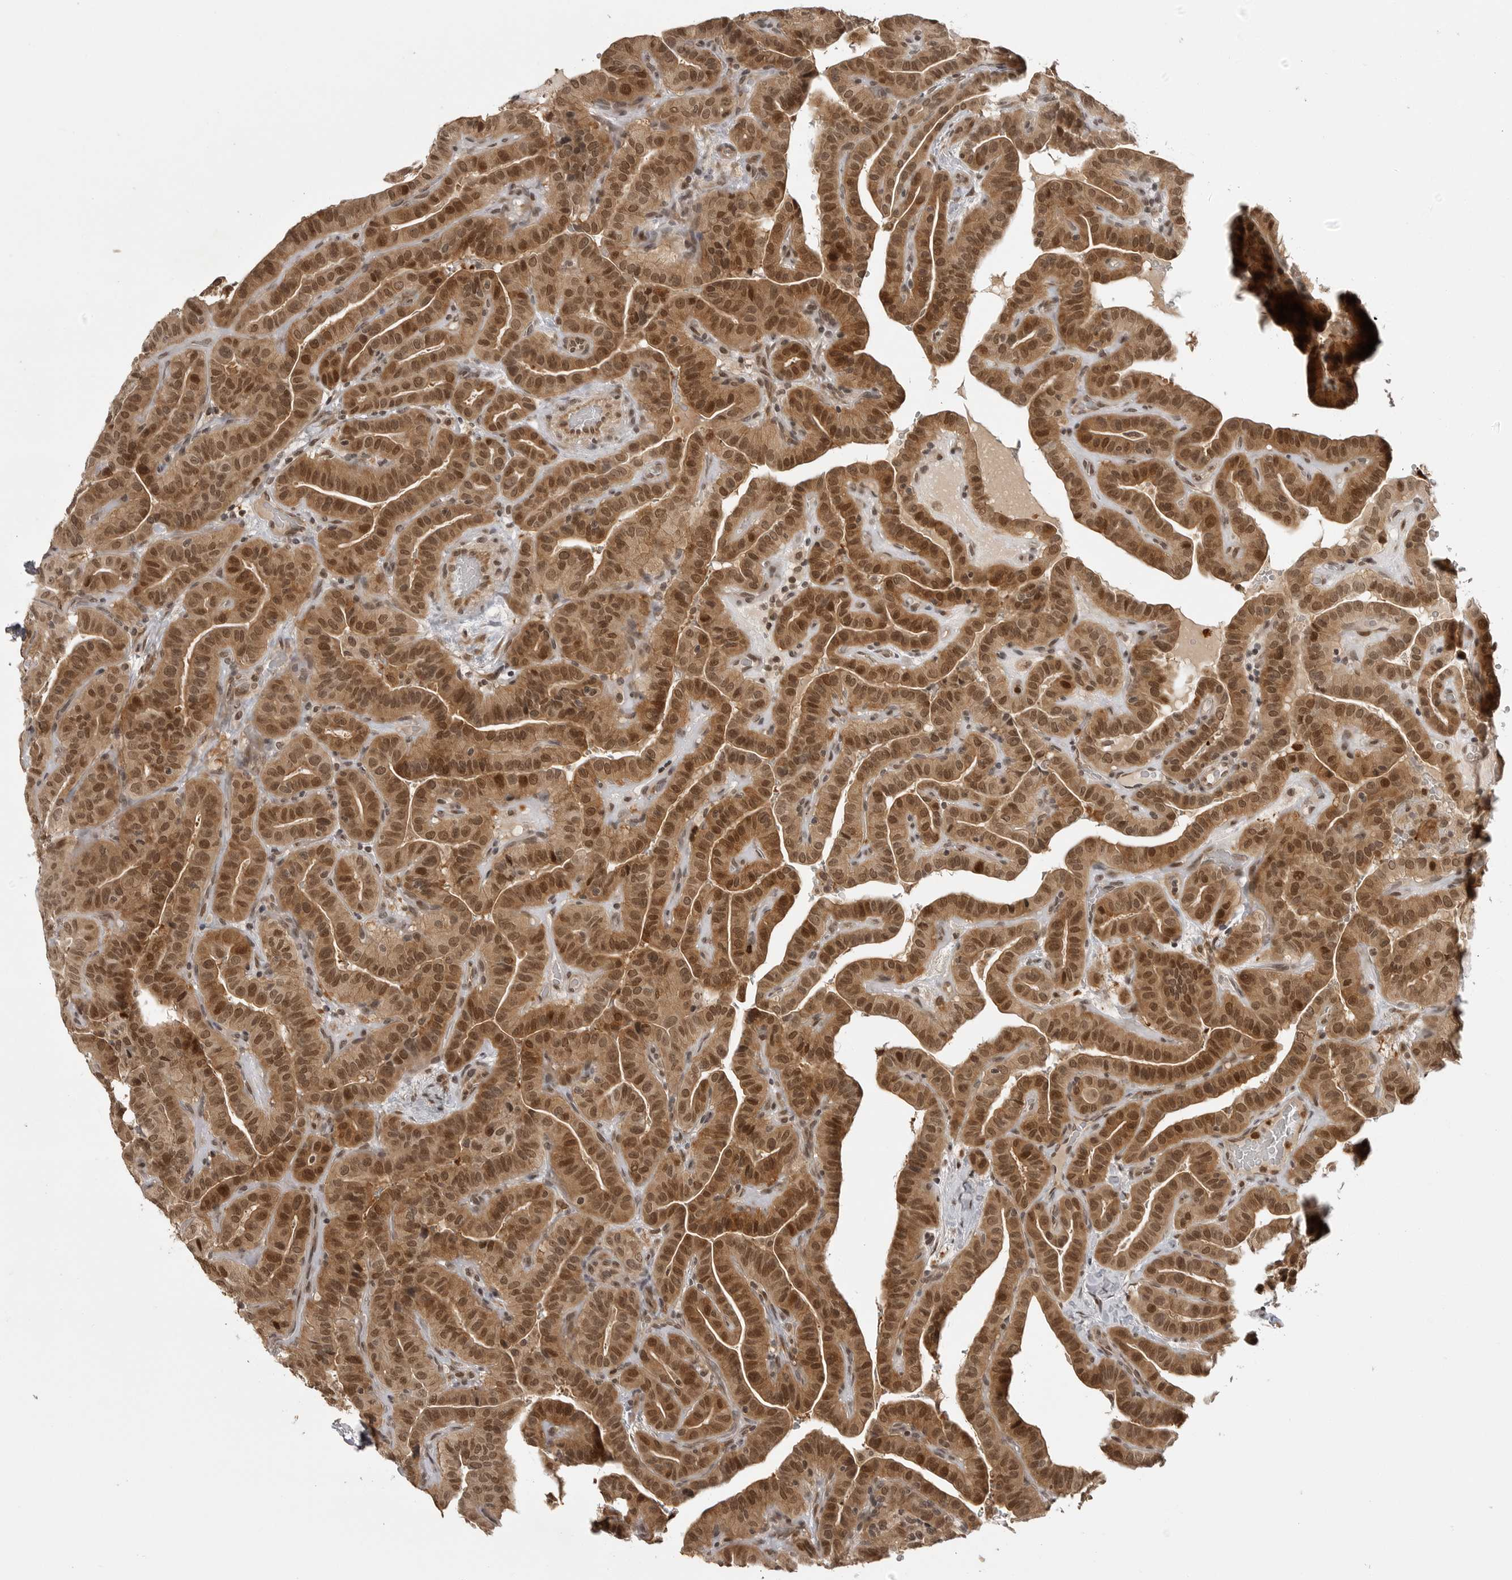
{"staining": {"intensity": "strong", "quantity": ">75%", "location": "cytoplasmic/membranous,nuclear"}, "tissue": "thyroid cancer", "cell_type": "Tumor cells", "image_type": "cancer", "snomed": [{"axis": "morphology", "description": "Papillary adenocarcinoma, NOS"}, {"axis": "topography", "description": "Thyroid gland"}], "caption": "An immunohistochemistry histopathology image of neoplastic tissue is shown. Protein staining in brown highlights strong cytoplasmic/membranous and nuclear positivity in papillary adenocarcinoma (thyroid) within tumor cells. The protein is shown in brown color, while the nuclei are stained blue.", "gene": "PEG3", "patient": {"sex": "male", "age": 77}}